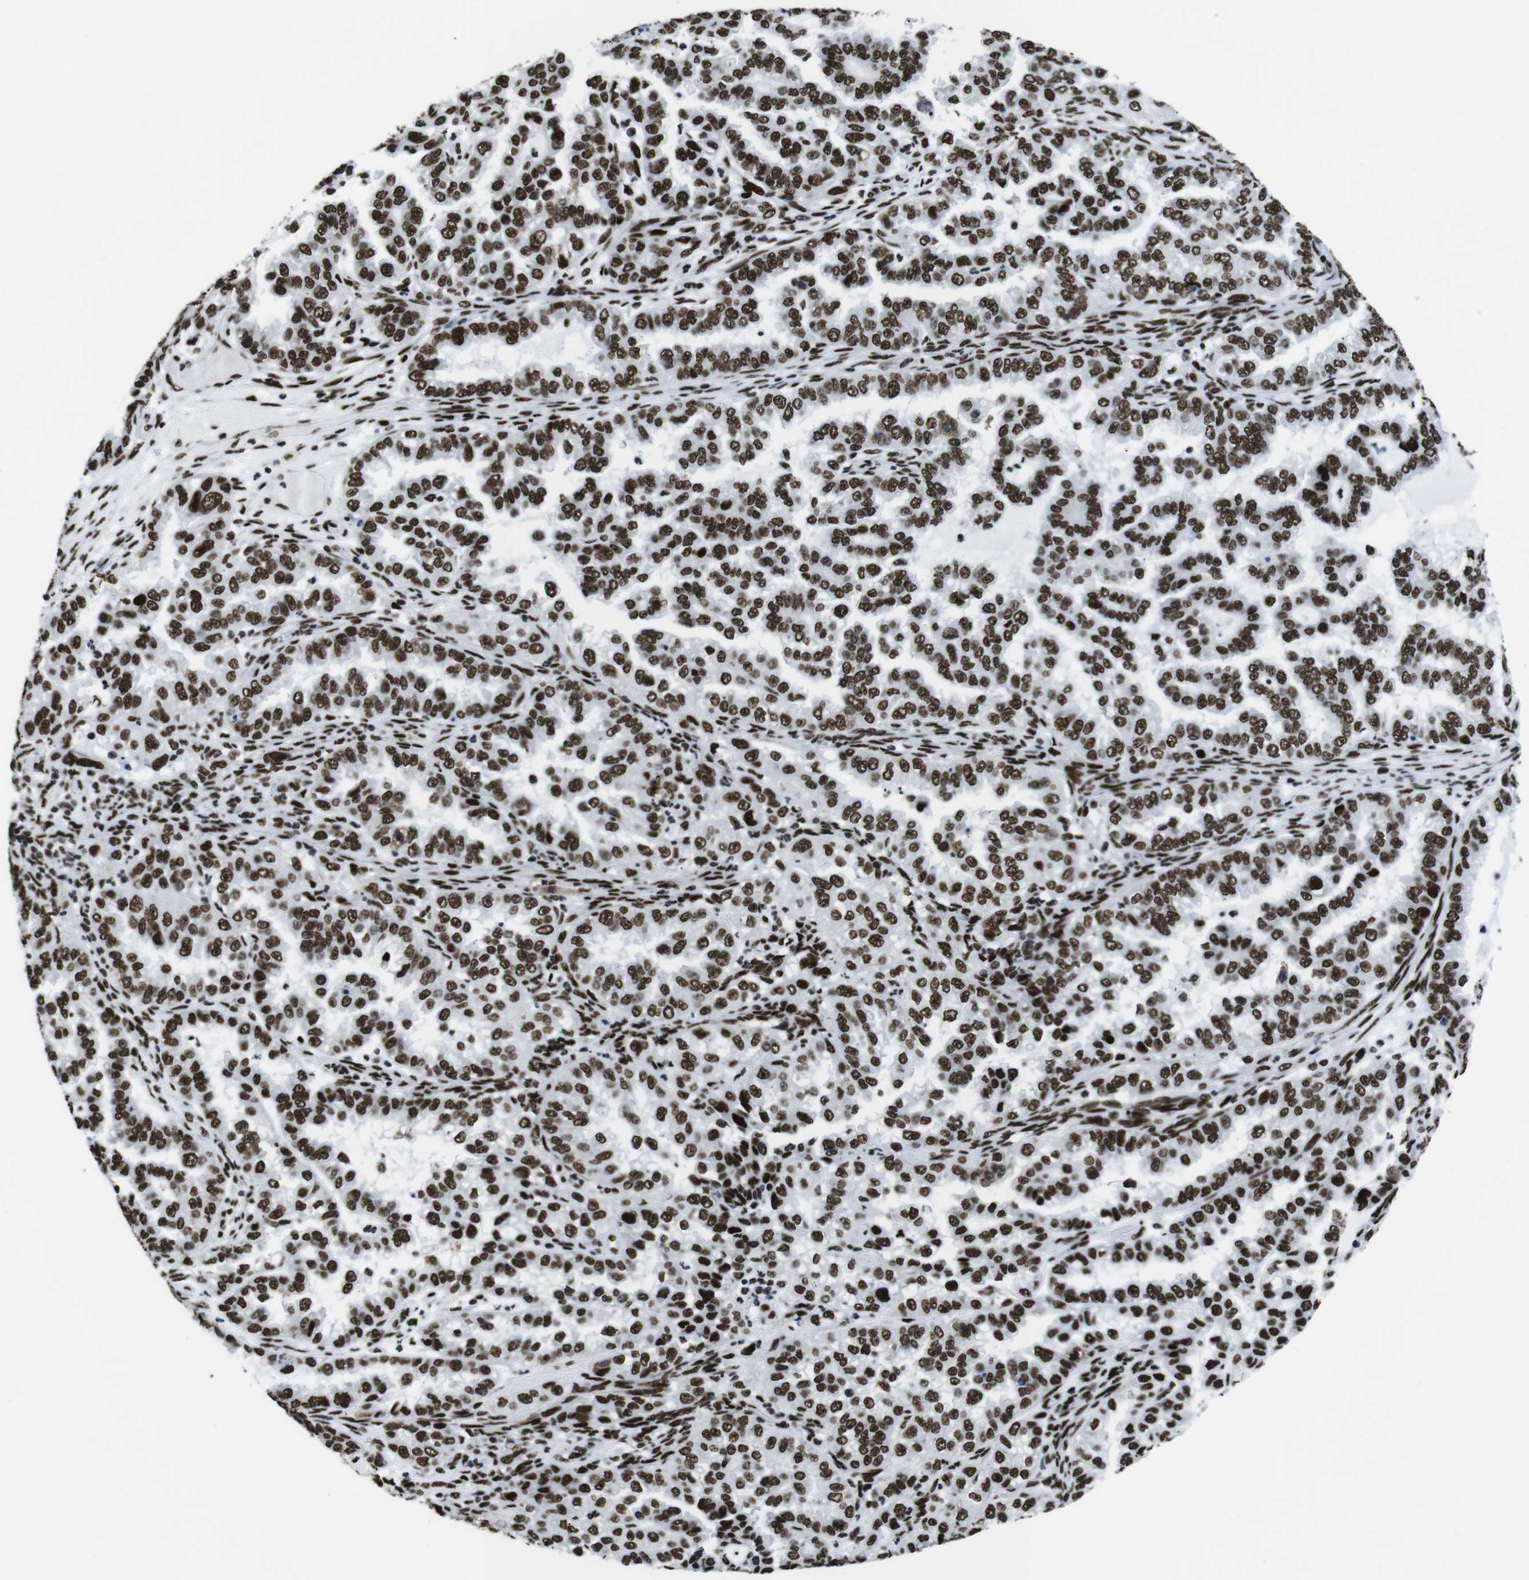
{"staining": {"intensity": "strong", "quantity": ">75%", "location": "nuclear"}, "tissue": "endometrial cancer", "cell_type": "Tumor cells", "image_type": "cancer", "snomed": [{"axis": "morphology", "description": "Adenocarcinoma, NOS"}, {"axis": "topography", "description": "Endometrium"}], "caption": "Endometrial cancer (adenocarcinoma) tissue reveals strong nuclear expression in approximately >75% of tumor cells, visualized by immunohistochemistry. The staining was performed using DAB (3,3'-diaminobenzidine), with brown indicating positive protein expression. Nuclei are stained blue with hematoxylin.", "gene": "CITED2", "patient": {"sex": "female", "age": 85}}